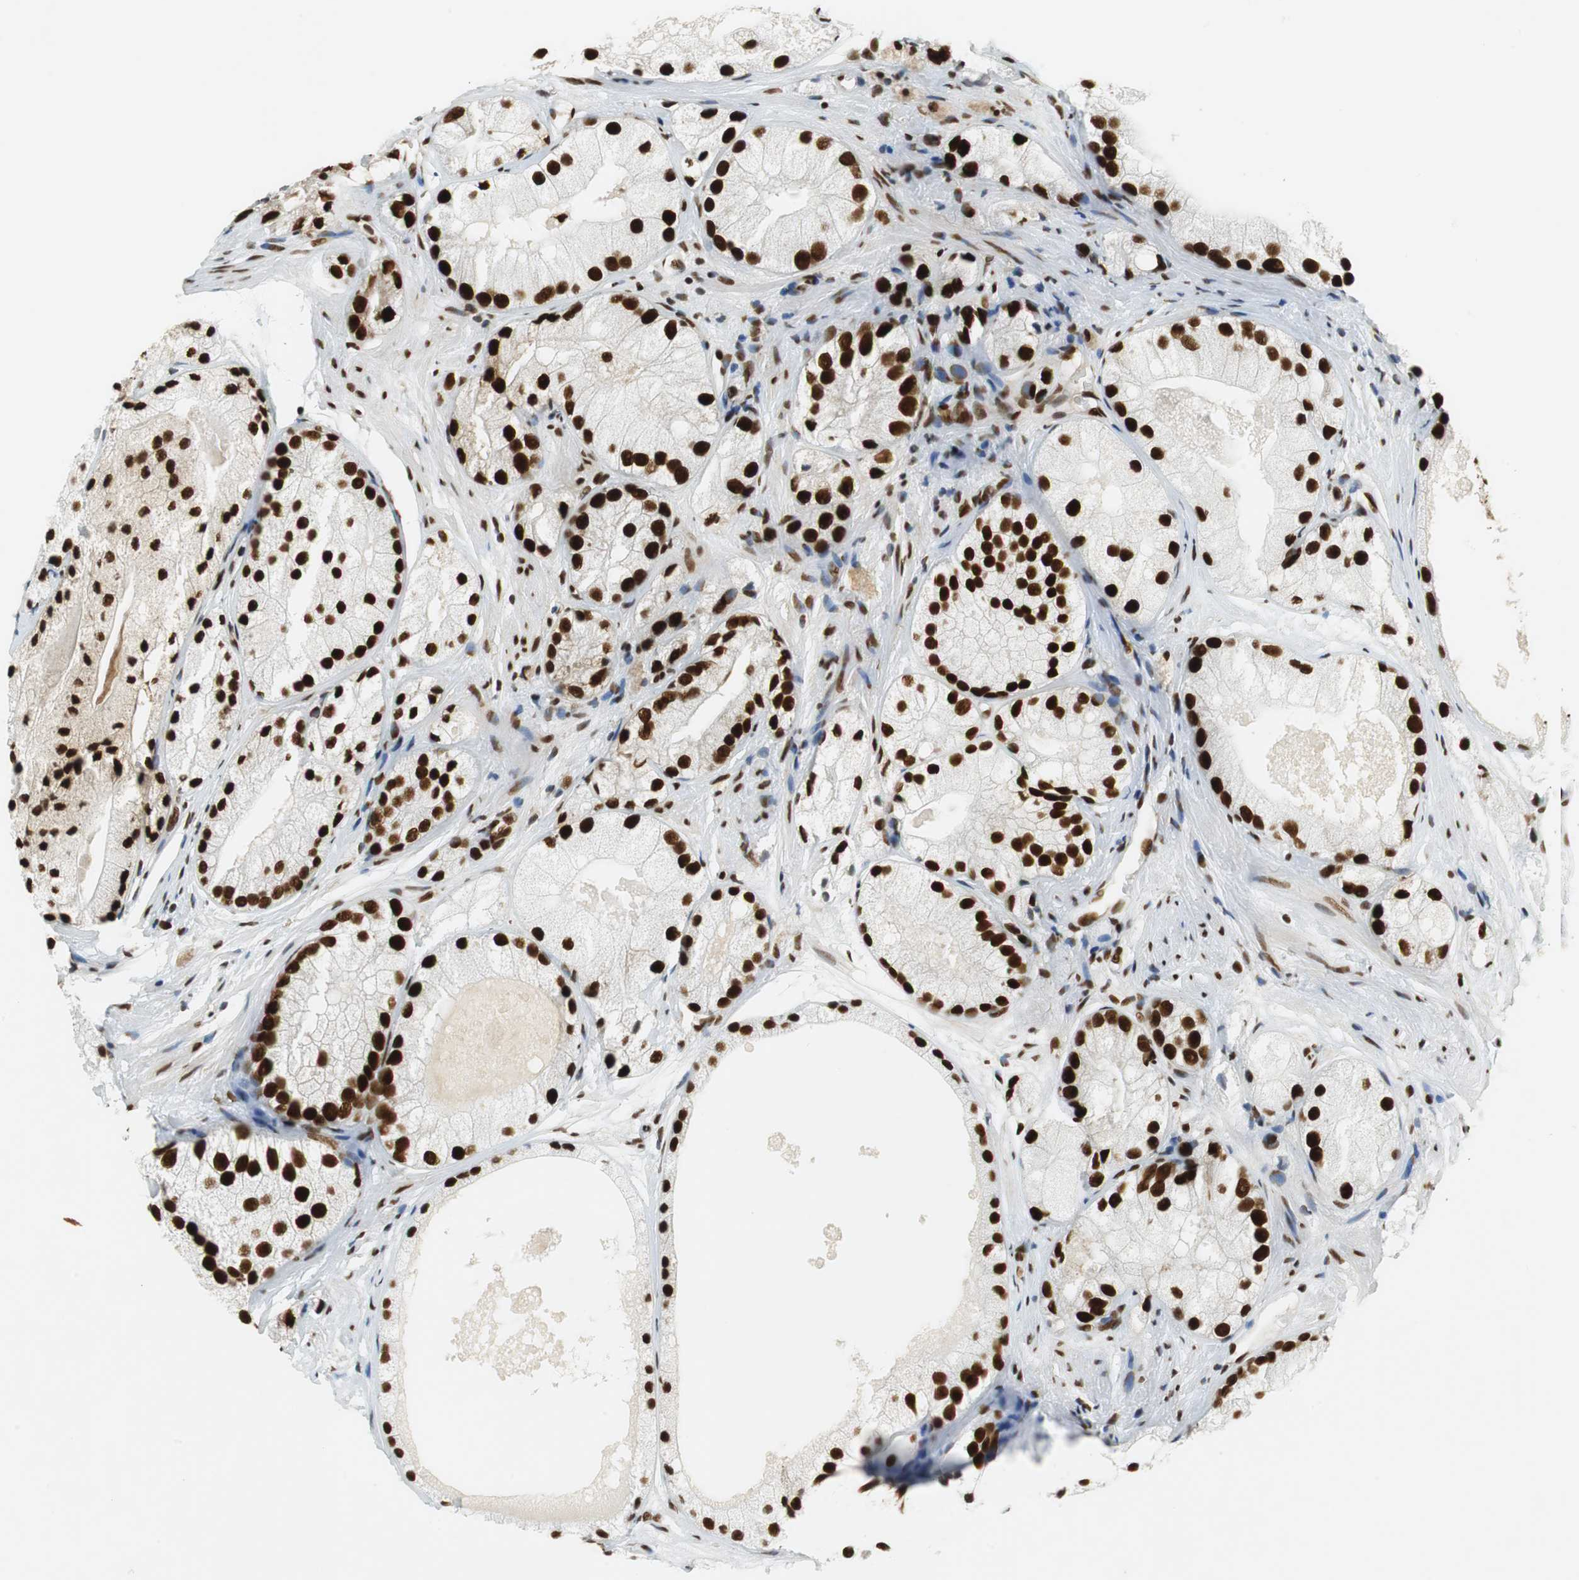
{"staining": {"intensity": "strong", "quantity": ">75%", "location": "nuclear"}, "tissue": "prostate cancer", "cell_type": "Tumor cells", "image_type": "cancer", "snomed": [{"axis": "morphology", "description": "Adenocarcinoma, Low grade"}, {"axis": "topography", "description": "Prostate"}], "caption": "A photomicrograph of human prostate adenocarcinoma (low-grade) stained for a protein reveals strong nuclear brown staining in tumor cells.", "gene": "PRKDC", "patient": {"sex": "male", "age": 69}}